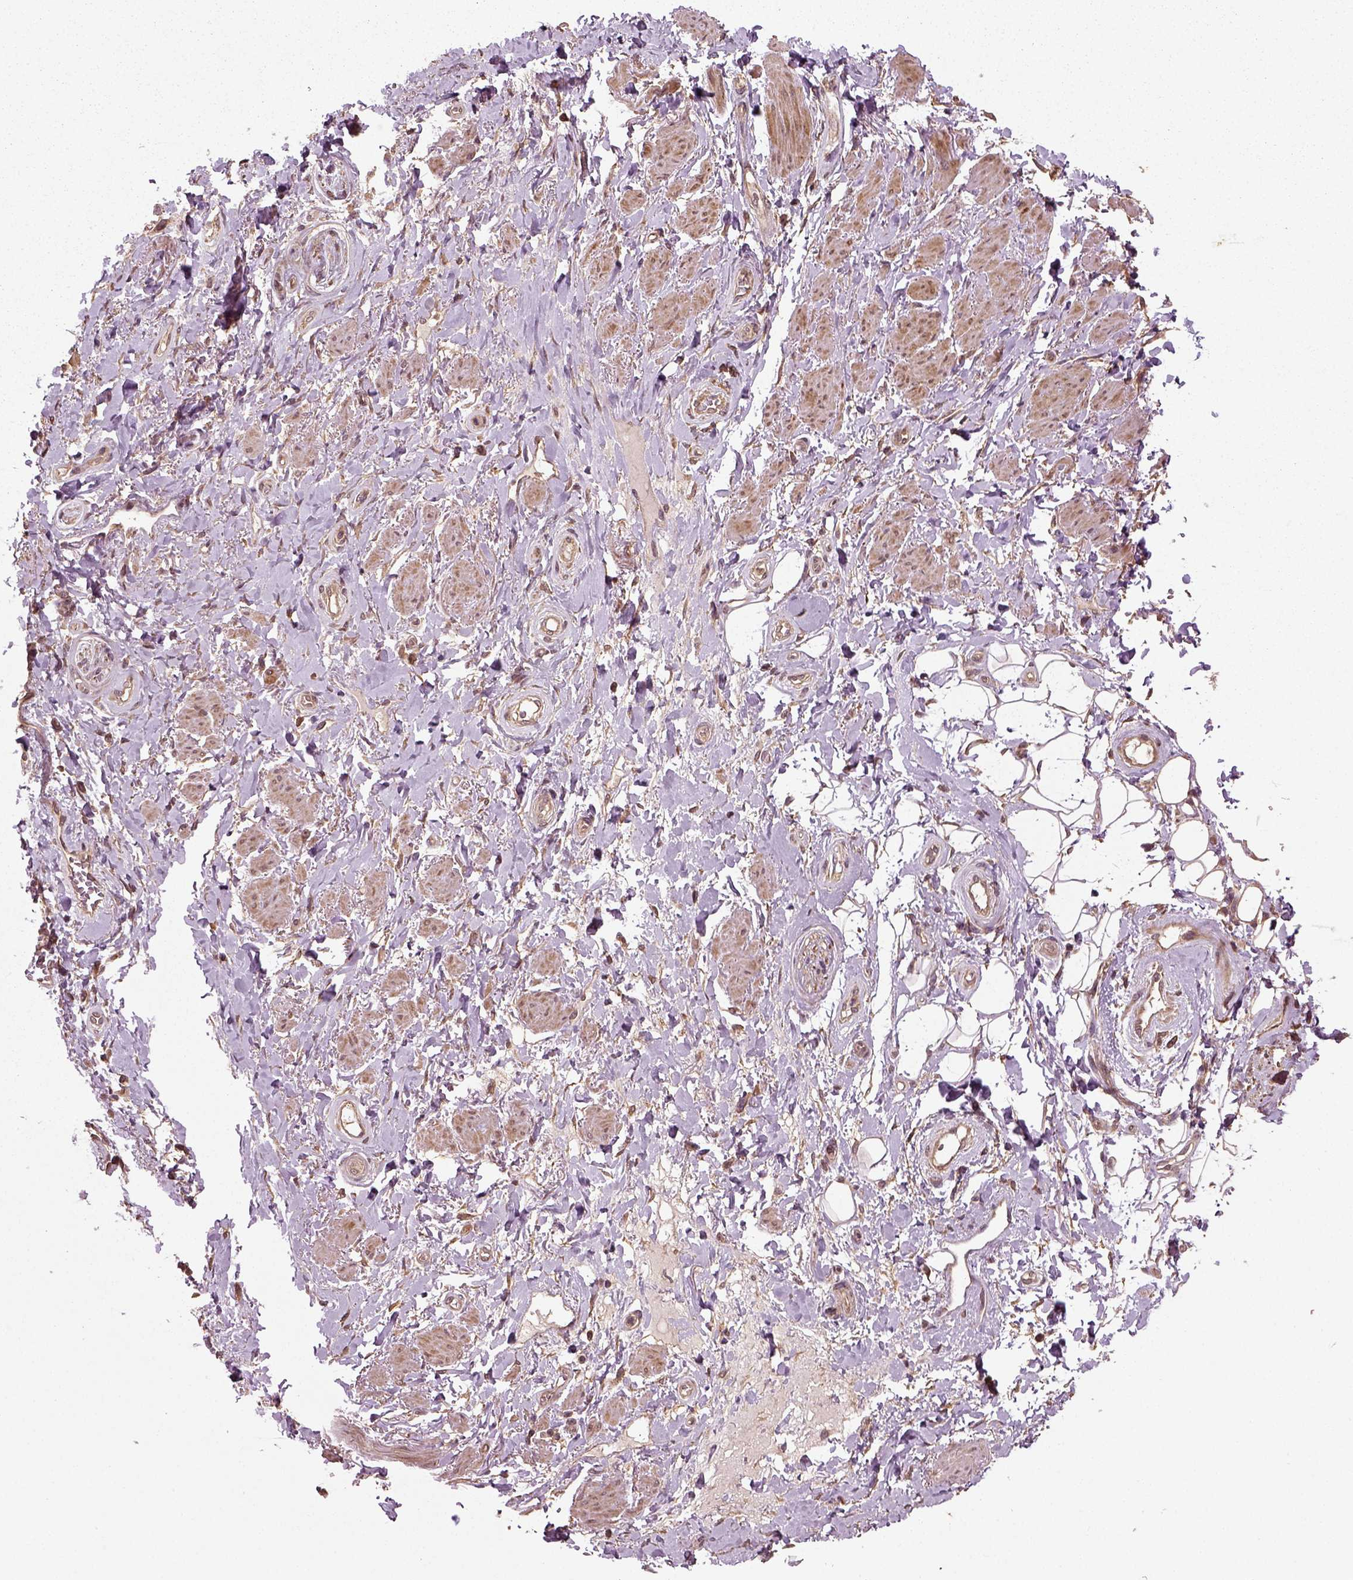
{"staining": {"intensity": "moderate", "quantity": "<25%", "location": "nuclear"}, "tissue": "adipose tissue", "cell_type": "Adipocytes", "image_type": "normal", "snomed": [{"axis": "morphology", "description": "Normal tissue, NOS"}, {"axis": "topography", "description": "Anal"}, {"axis": "topography", "description": "Peripheral nerve tissue"}], "caption": "An immunohistochemistry (IHC) histopathology image of unremarkable tissue is shown. Protein staining in brown shows moderate nuclear positivity in adipose tissue within adipocytes. The staining was performed using DAB to visualize the protein expression in brown, while the nuclei were stained in blue with hematoxylin (Magnification: 20x).", "gene": "ERV3", "patient": {"sex": "male", "age": 53}}